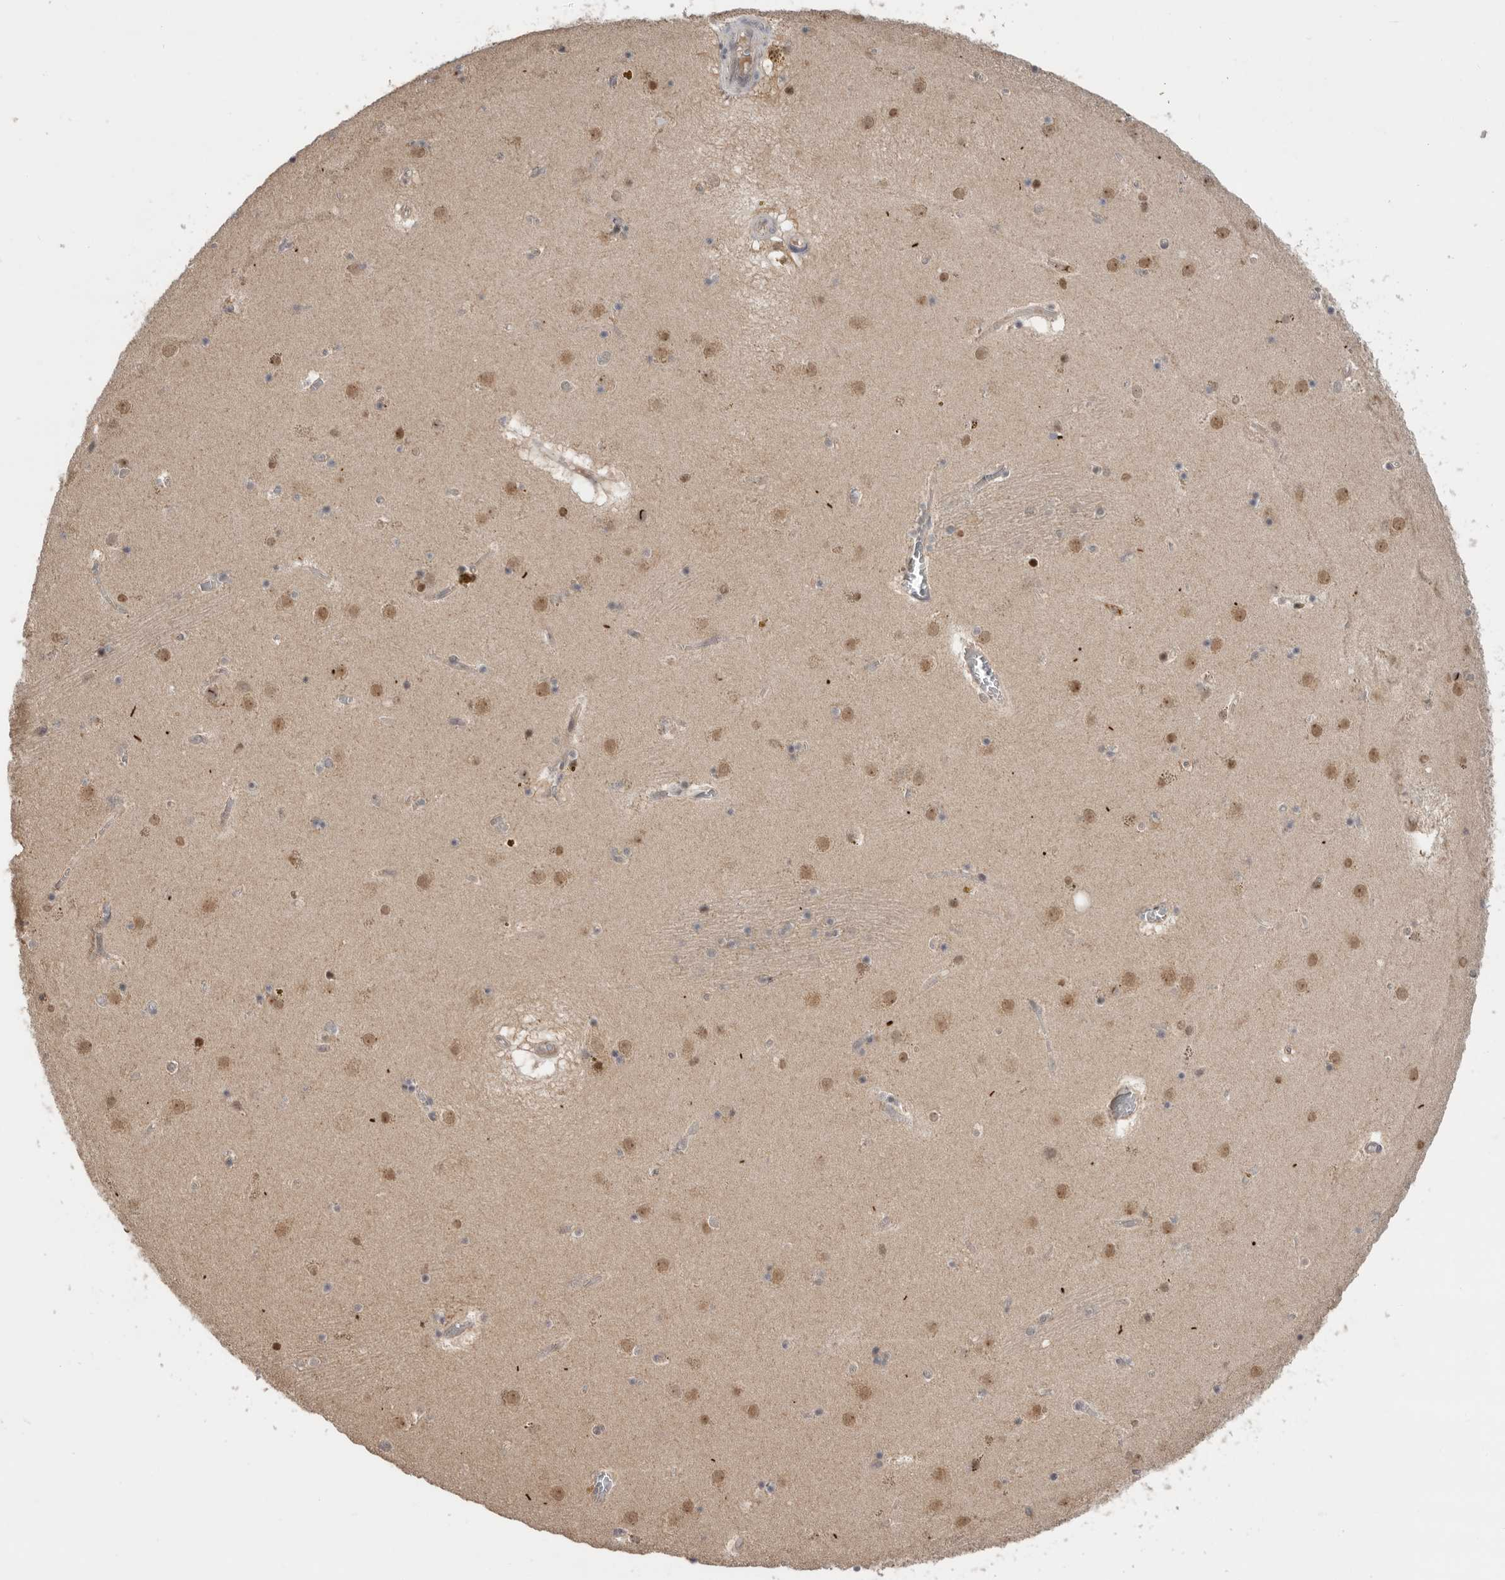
{"staining": {"intensity": "moderate", "quantity": "<25%", "location": "nuclear"}, "tissue": "caudate", "cell_type": "Glial cells", "image_type": "normal", "snomed": [{"axis": "morphology", "description": "Normal tissue, NOS"}, {"axis": "topography", "description": "Lateral ventricle wall"}], "caption": "This is an image of immunohistochemistry staining of normal caudate, which shows moderate staining in the nuclear of glial cells.", "gene": "KLK5", "patient": {"sex": "male", "age": 70}}